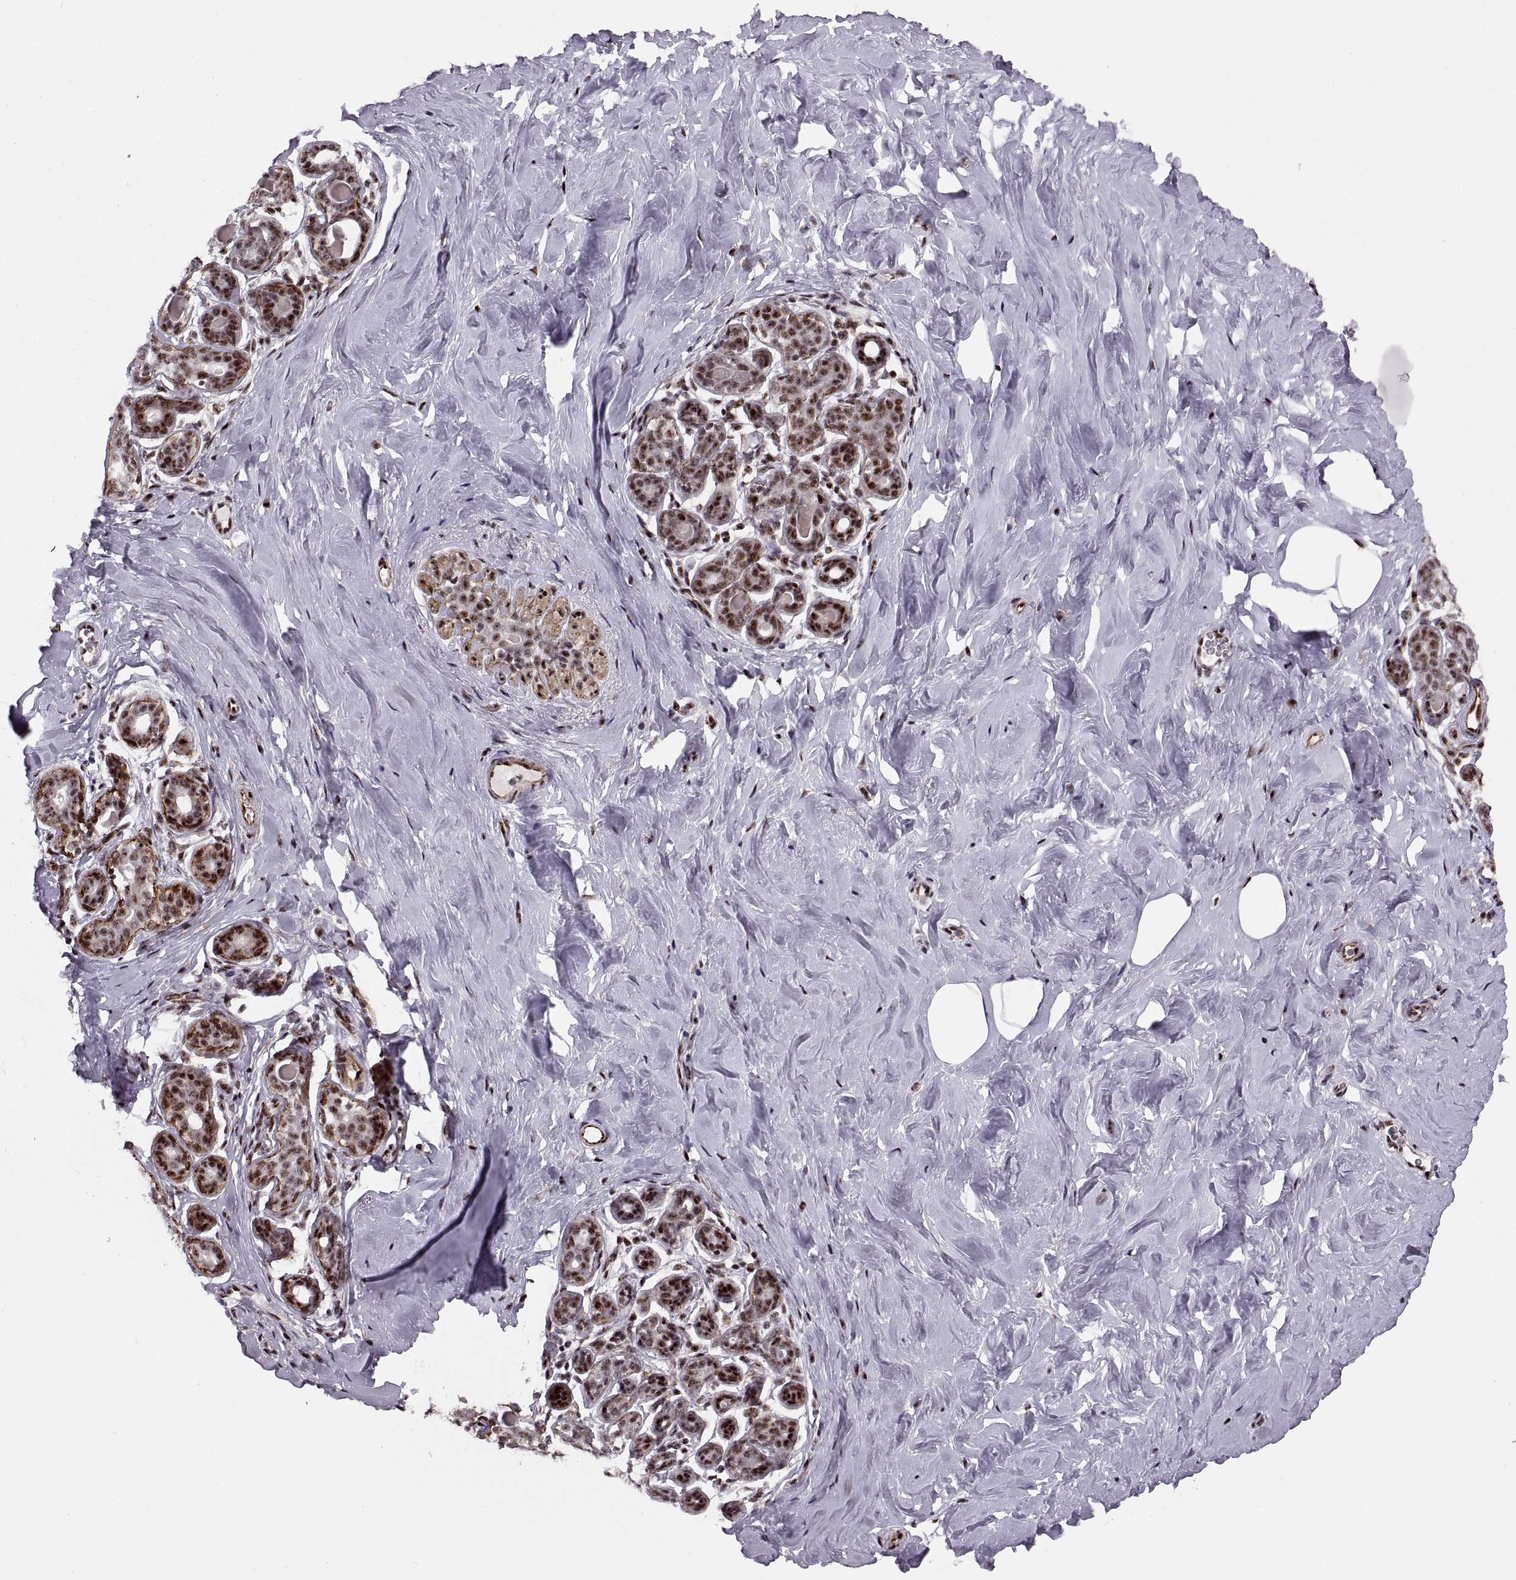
{"staining": {"intensity": "strong", "quantity": ">75%", "location": "nuclear"}, "tissue": "breast", "cell_type": "Adipocytes", "image_type": "normal", "snomed": [{"axis": "morphology", "description": "Normal tissue, NOS"}, {"axis": "topography", "description": "Skin"}, {"axis": "topography", "description": "Breast"}], "caption": "Adipocytes exhibit strong nuclear expression in approximately >75% of cells in unremarkable breast. Immunohistochemistry (ihc) stains the protein of interest in brown and the nuclei are stained blue.", "gene": "ZCCHC17", "patient": {"sex": "female", "age": 43}}